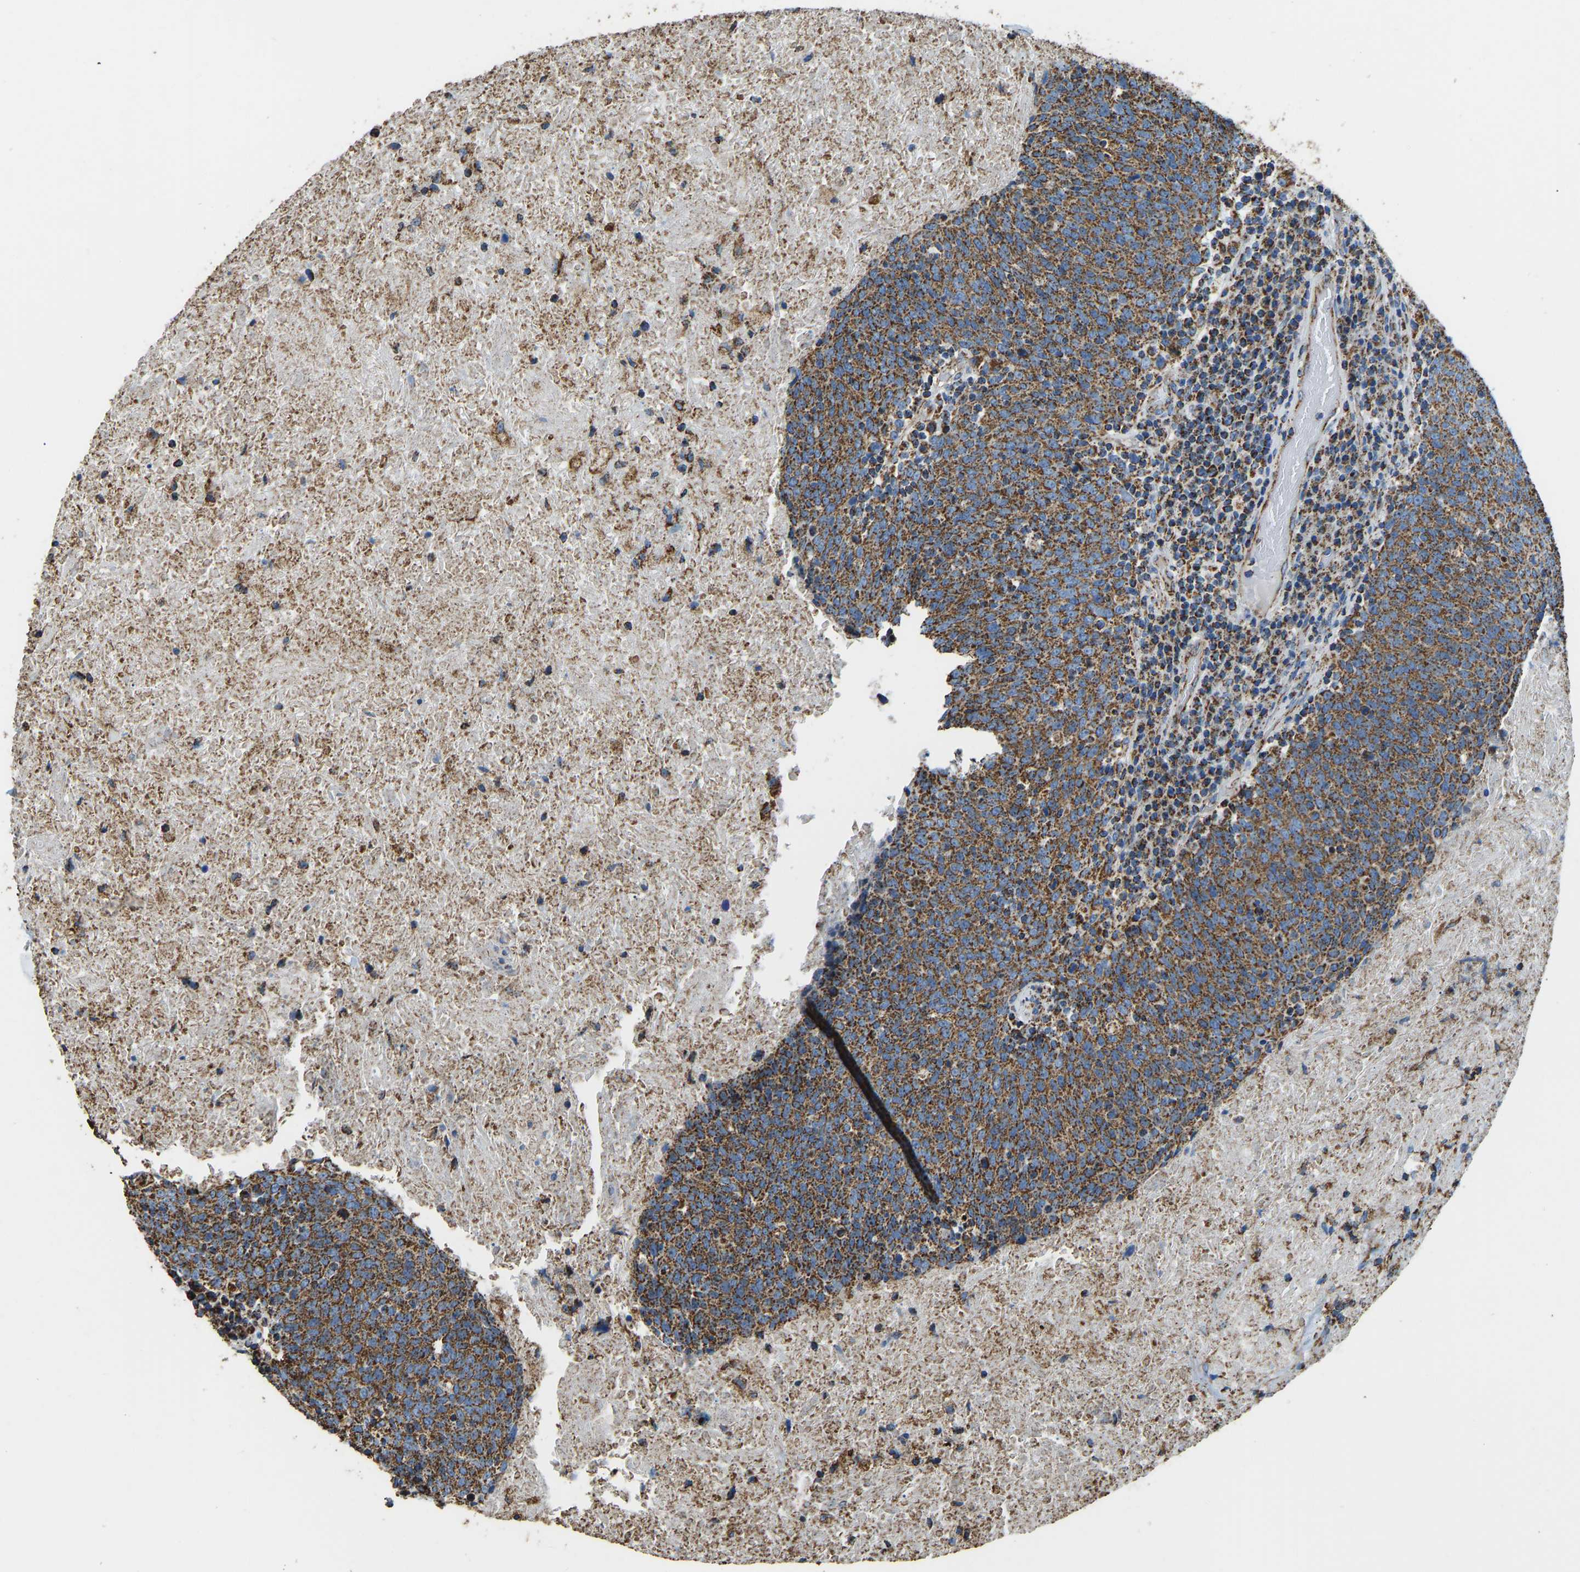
{"staining": {"intensity": "moderate", "quantity": ">75%", "location": "cytoplasmic/membranous"}, "tissue": "head and neck cancer", "cell_type": "Tumor cells", "image_type": "cancer", "snomed": [{"axis": "morphology", "description": "Squamous cell carcinoma, NOS"}, {"axis": "morphology", "description": "Squamous cell carcinoma, metastatic, NOS"}, {"axis": "topography", "description": "Lymph node"}, {"axis": "topography", "description": "Head-Neck"}], "caption": "Immunohistochemistry photomicrograph of neoplastic tissue: head and neck cancer (metastatic squamous cell carcinoma) stained using immunohistochemistry demonstrates medium levels of moderate protein expression localized specifically in the cytoplasmic/membranous of tumor cells, appearing as a cytoplasmic/membranous brown color.", "gene": "IRX6", "patient": {"sex": "male", "age": 62}}